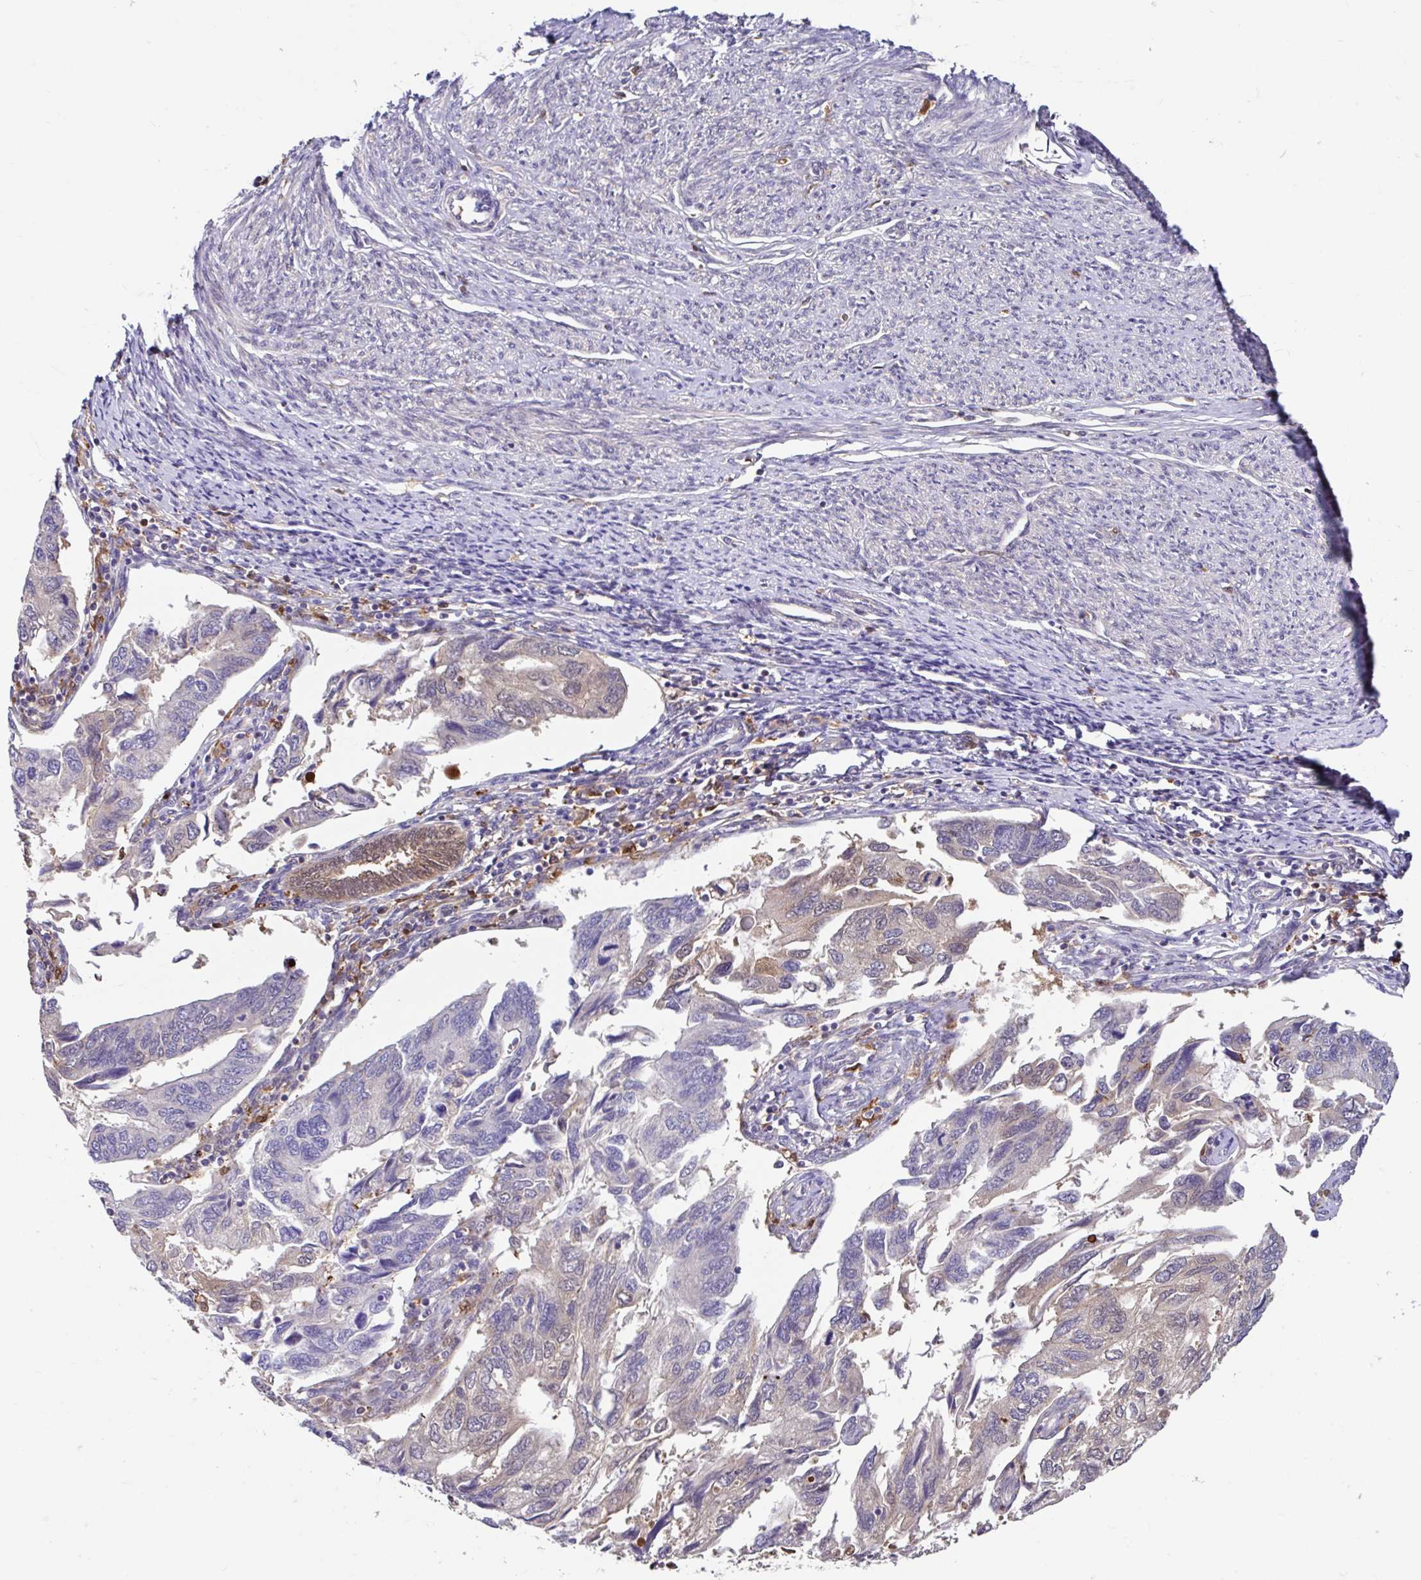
{"staining": {"intensity": "moderate", "quantity": "<25%", "location": "cytoplasmic/membranous,nuclear"}, "tissue": "endometrial cancer", "cell_type": "Tumor cells", "image_type": "cancer", "snomed": [{"axis": "morphology", "description": "Carcinoma, NOS"}, {"axis": "topography", "description": "Uterus"}], "caption": "A photomicrograph of carcinoma (endometrial) stained for a protein displays moderate cytoplasmic/membranous and nuclear brown staining in tumor cells.", "gene": "BLVRA", "patient": {"sex": "female", "age": 76}}